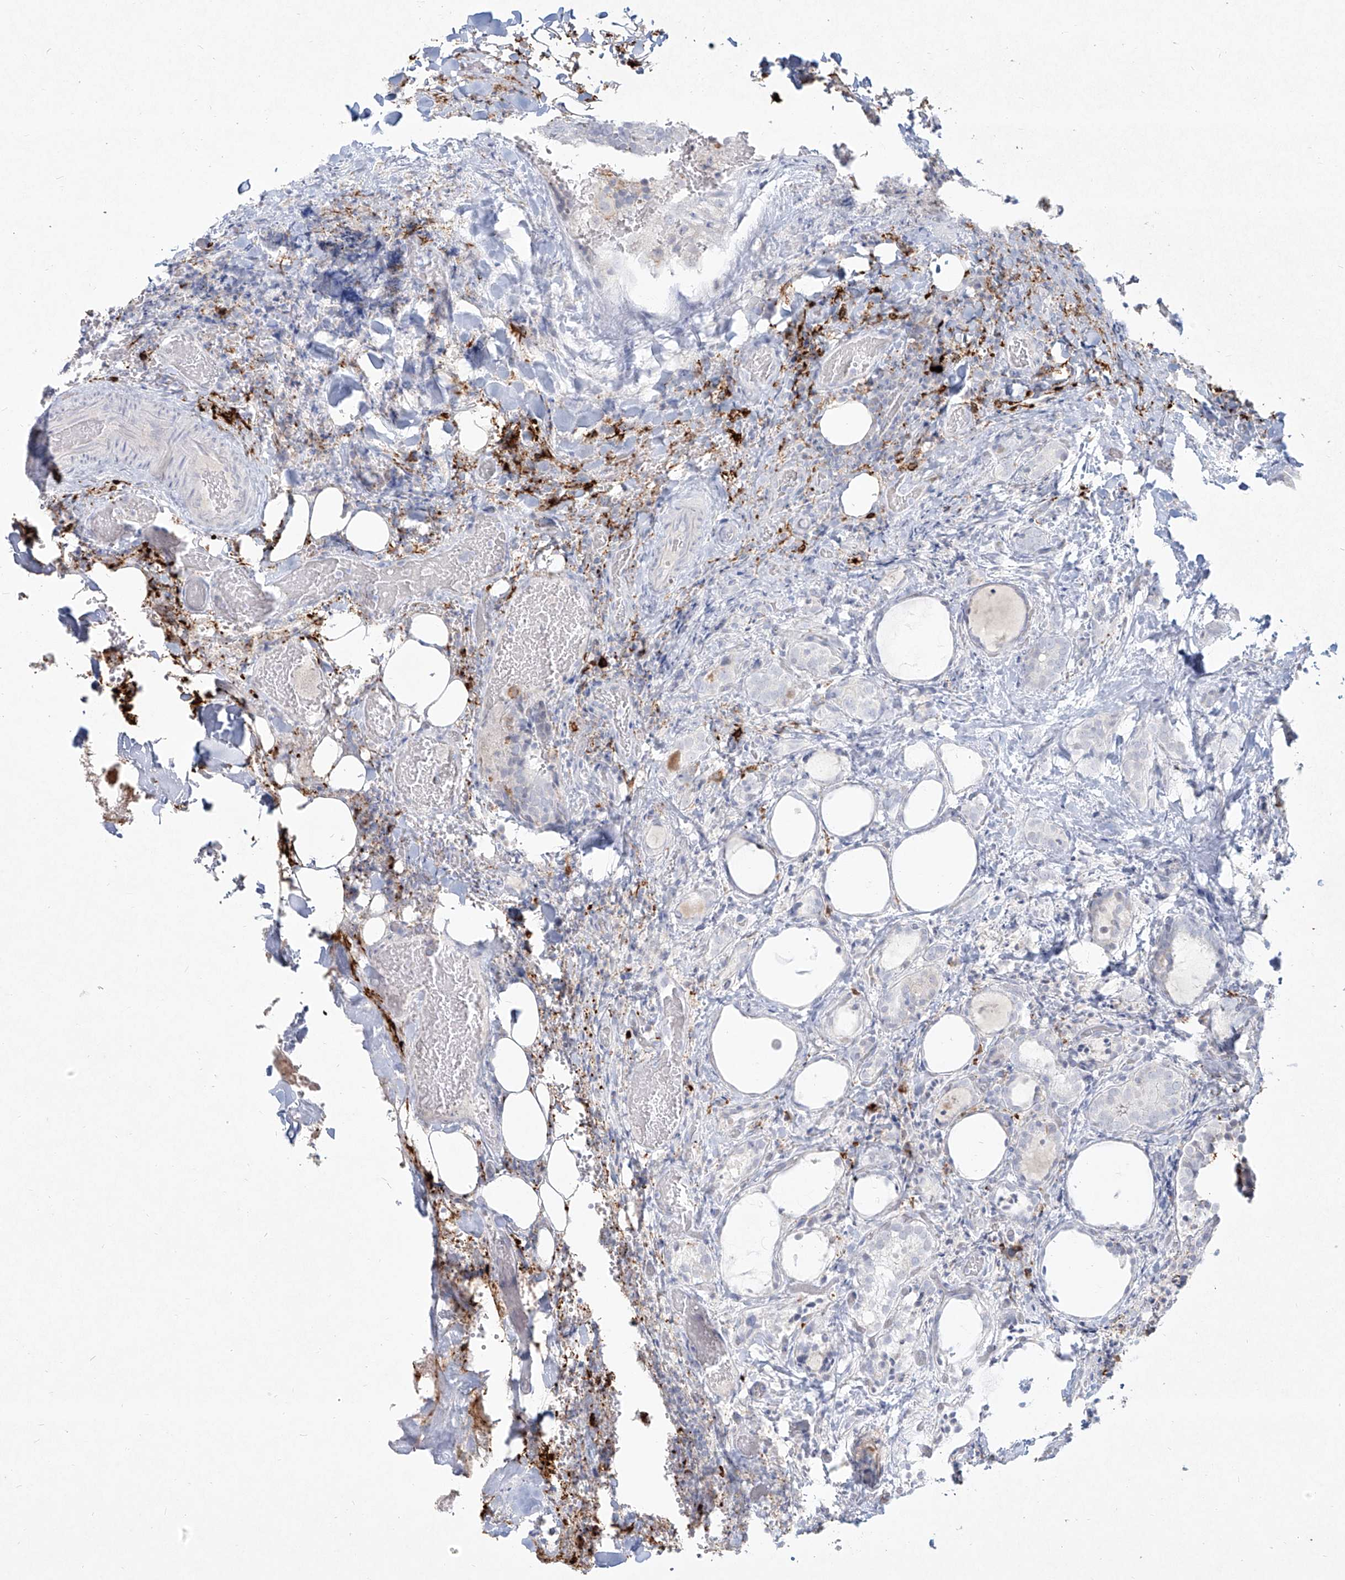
{"staining": {"intensity": "negative", "quantity": "none", "location": "none"}, "tissue": "thyroid cancer", "cell_type": "Tumor cells", "image_type": "cancer", "snomed": [{"axis": "morphology", "description": "Normal tissue, NOS"}, {"axis": "morphology", "description": "Papillary adenocarcinoma, NOS"}, {"axis": "topography", "description": "Thyroid gland"}], "caption": "Tumor cells are negative for protein expression in human thyroid cancer (papillary adenocarcinoma).", "gene": "CD209", "patient": {"sex": "female", "age": 30}}